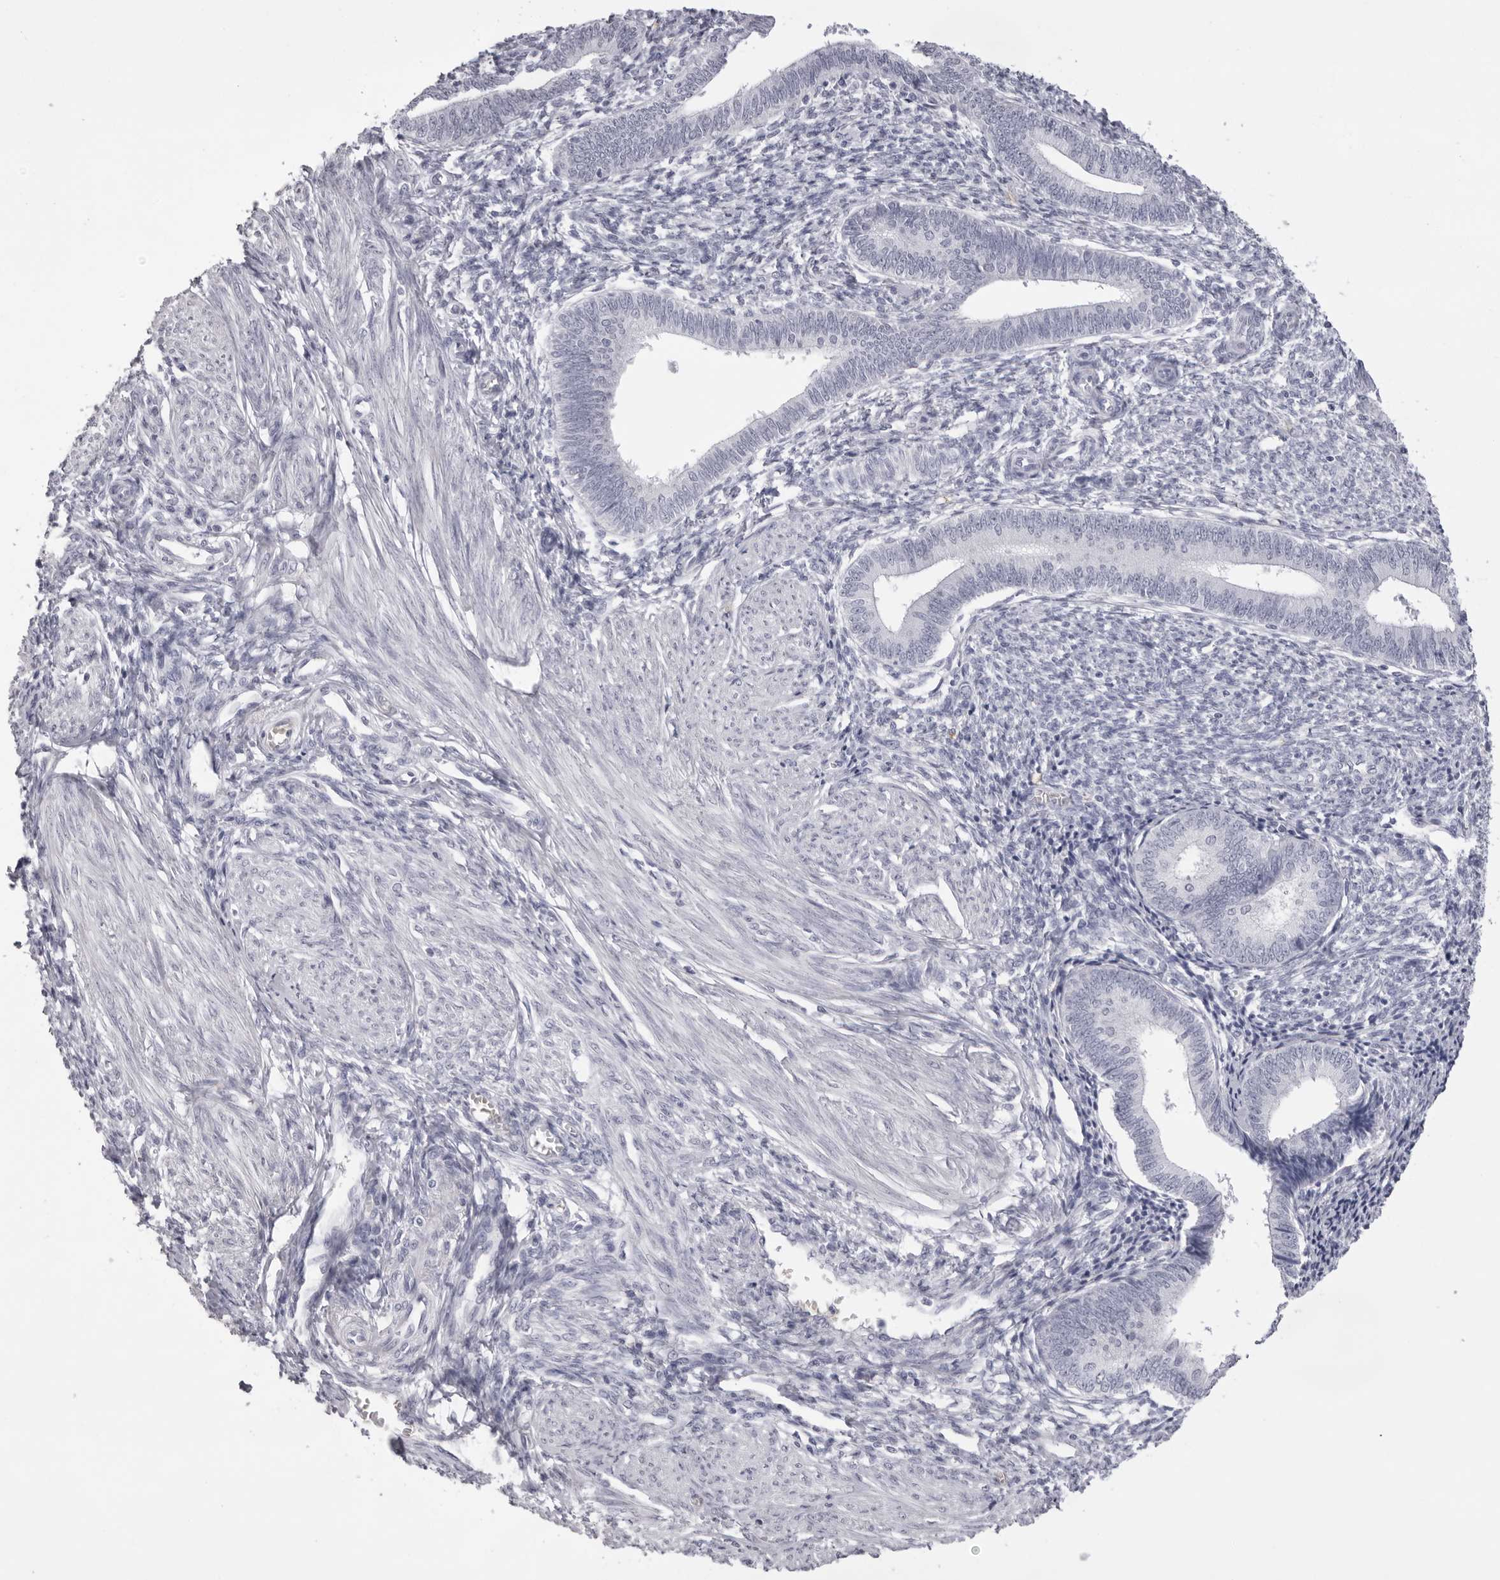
{"staining": {"intensity": "negative", "quantity": "none", "location": "none"}, "tissue": "endometrium", "cell_type": "Cells in endometrial stroma", "image_type": "normal", "snomed": [{"axis": "morphology", "description": "Normal tissue, NOS"}, {"axis": "topography", "description": "Endometrium"}], "caption": "This micrograph is of unremarkable endometrium stained with immunohistochemistry to label a protein in brown with the nuclei are counter-stained blue. There is no staining in cells in endometrial stroma. (Stains: DAB (3,3'-diaminobenzidine) immunohistochemistry with hematoxylin counter stain, Microscopy: brightfield microscopy at high magnification).", "gene": "SPTA1", "patient": {"sex": "female", "age": 46}}